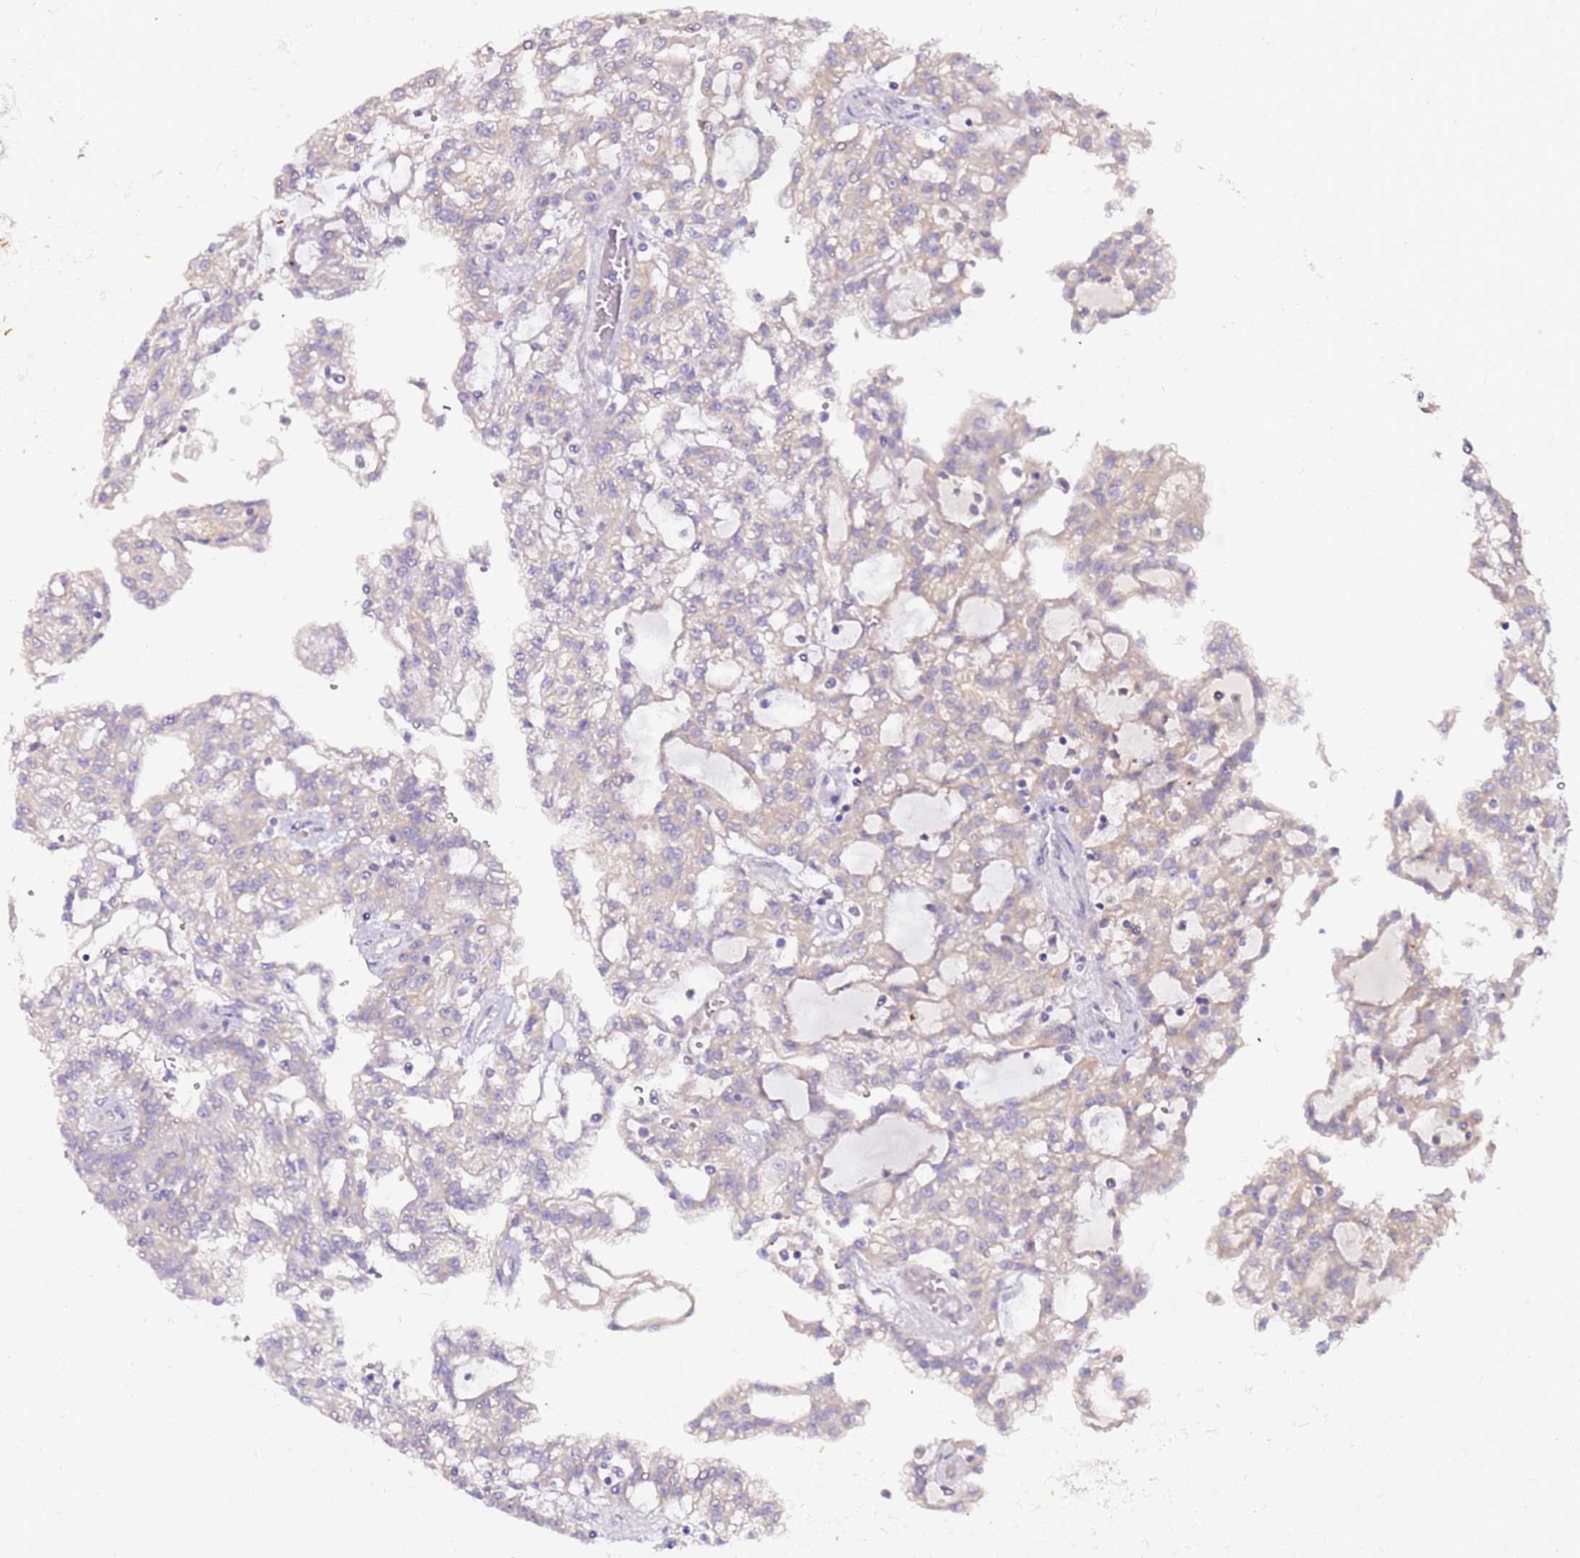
{"staining": {"intensity": "weak", "quantity": "<25%", "location": "cytoplasmic/membranous"}, "tissue": "renal cancer", "cell_type": "Tumor cells", "image_type": "cancer", "snomed": [{"axis": "morphology", "description": "Adenocarcinoma, NOS"}, {"axis": "topography", "description": "Kidney"}], "caption": "This is an immunohistochemistry histopathology image of human renal cancer. There is no staining in tumor cells.", "gene": "SRRM5", "patient": {"sex": "male", "age": 63}}